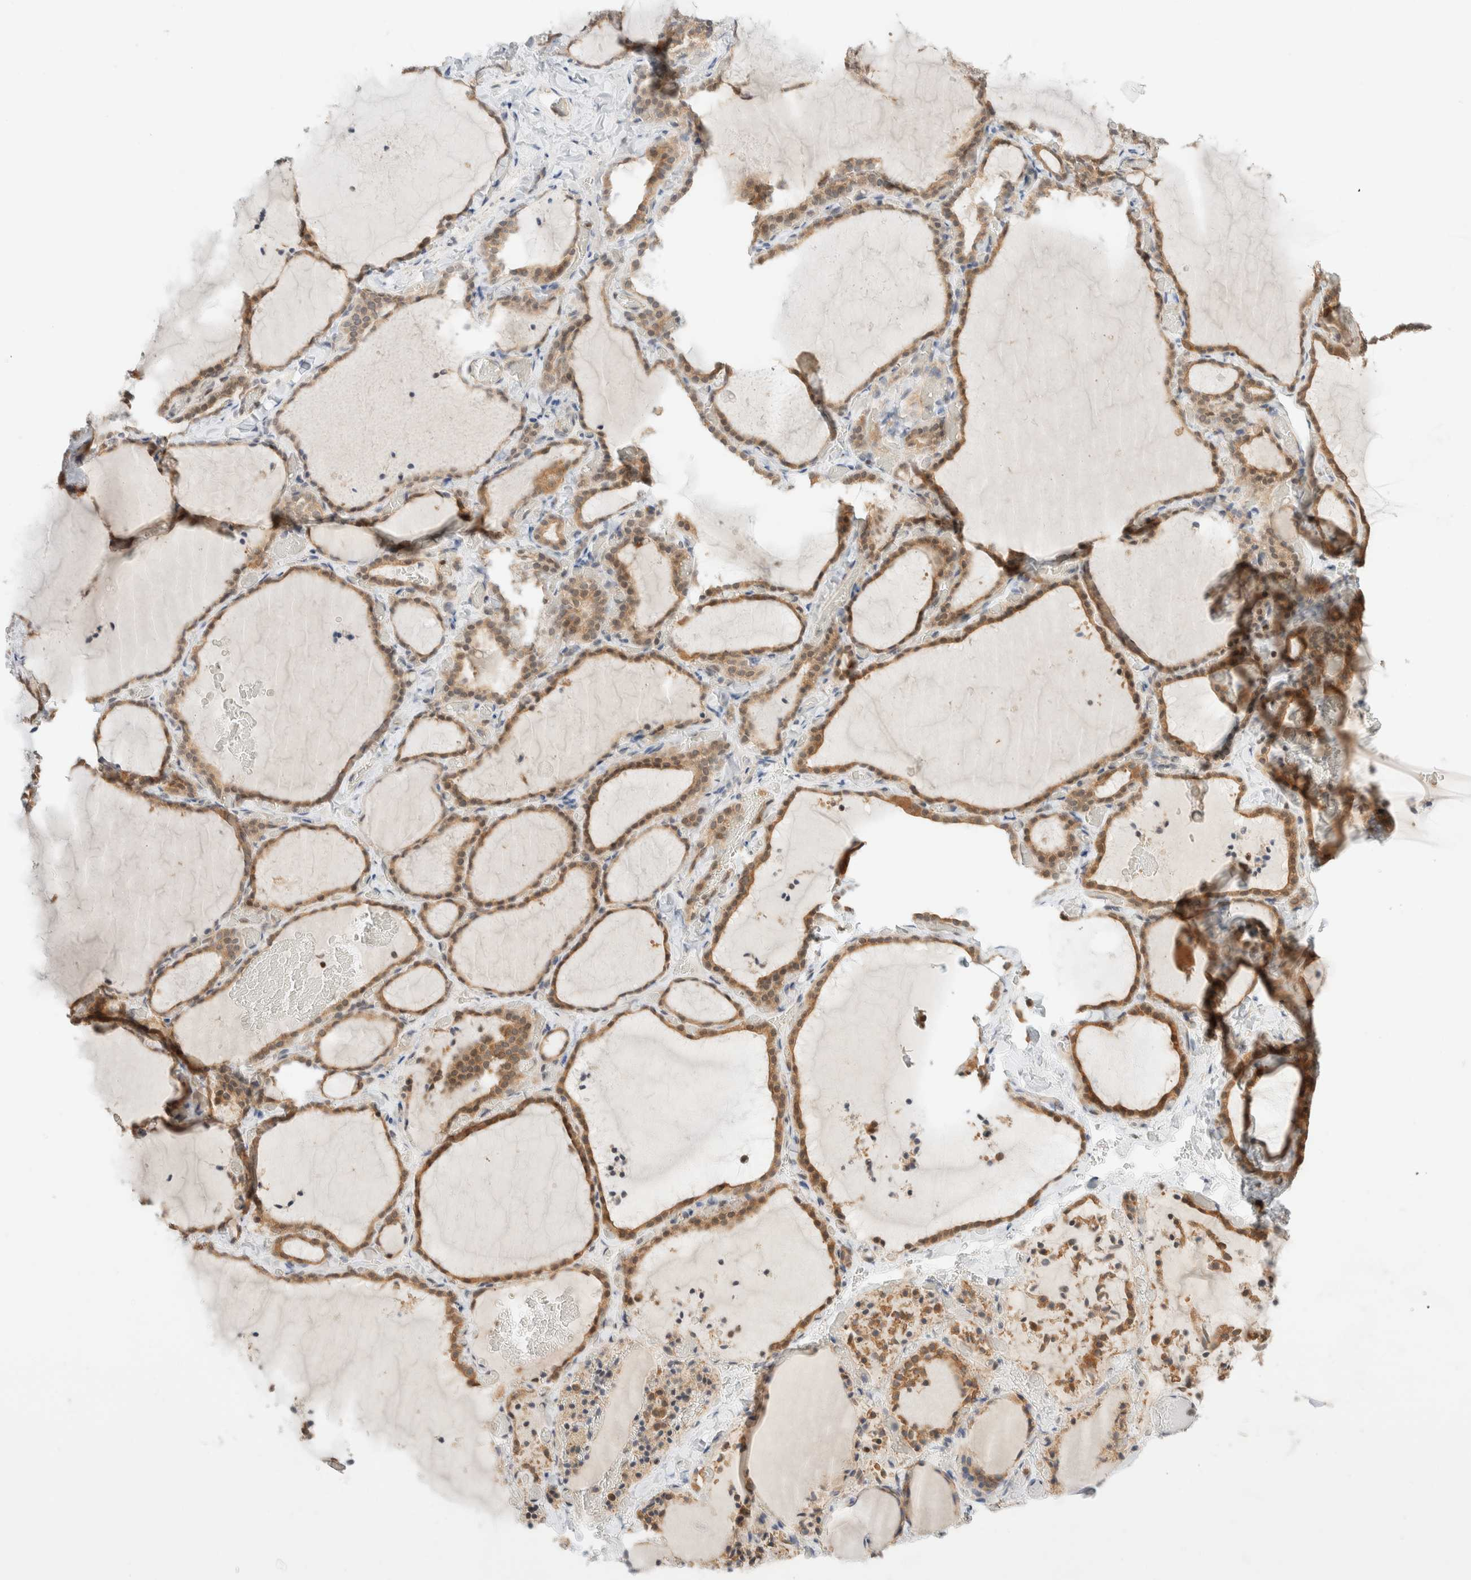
{"staining": {"intensity": "moderate", "quantity": ">75%", "location": "cytoplasmic/membranous"}, "tissue": "thyroid gland", "cell_type": "Glandular cells", "image_type": "normal", "snomed": [{"axis": "morphology", "description": "Normal tissue, NOS"}, {"axis": "topography", "description": "Thyroid gland"}], "caption": "The micrograph shows immunohistochemical staining of unremarkable thyroid gland. There is moderate cytoplasmic/membranous staining is appreciated in about >75% of glandular cells.", "gene": "C8orf76", "patient": {"sex": "female", "age": 22}}